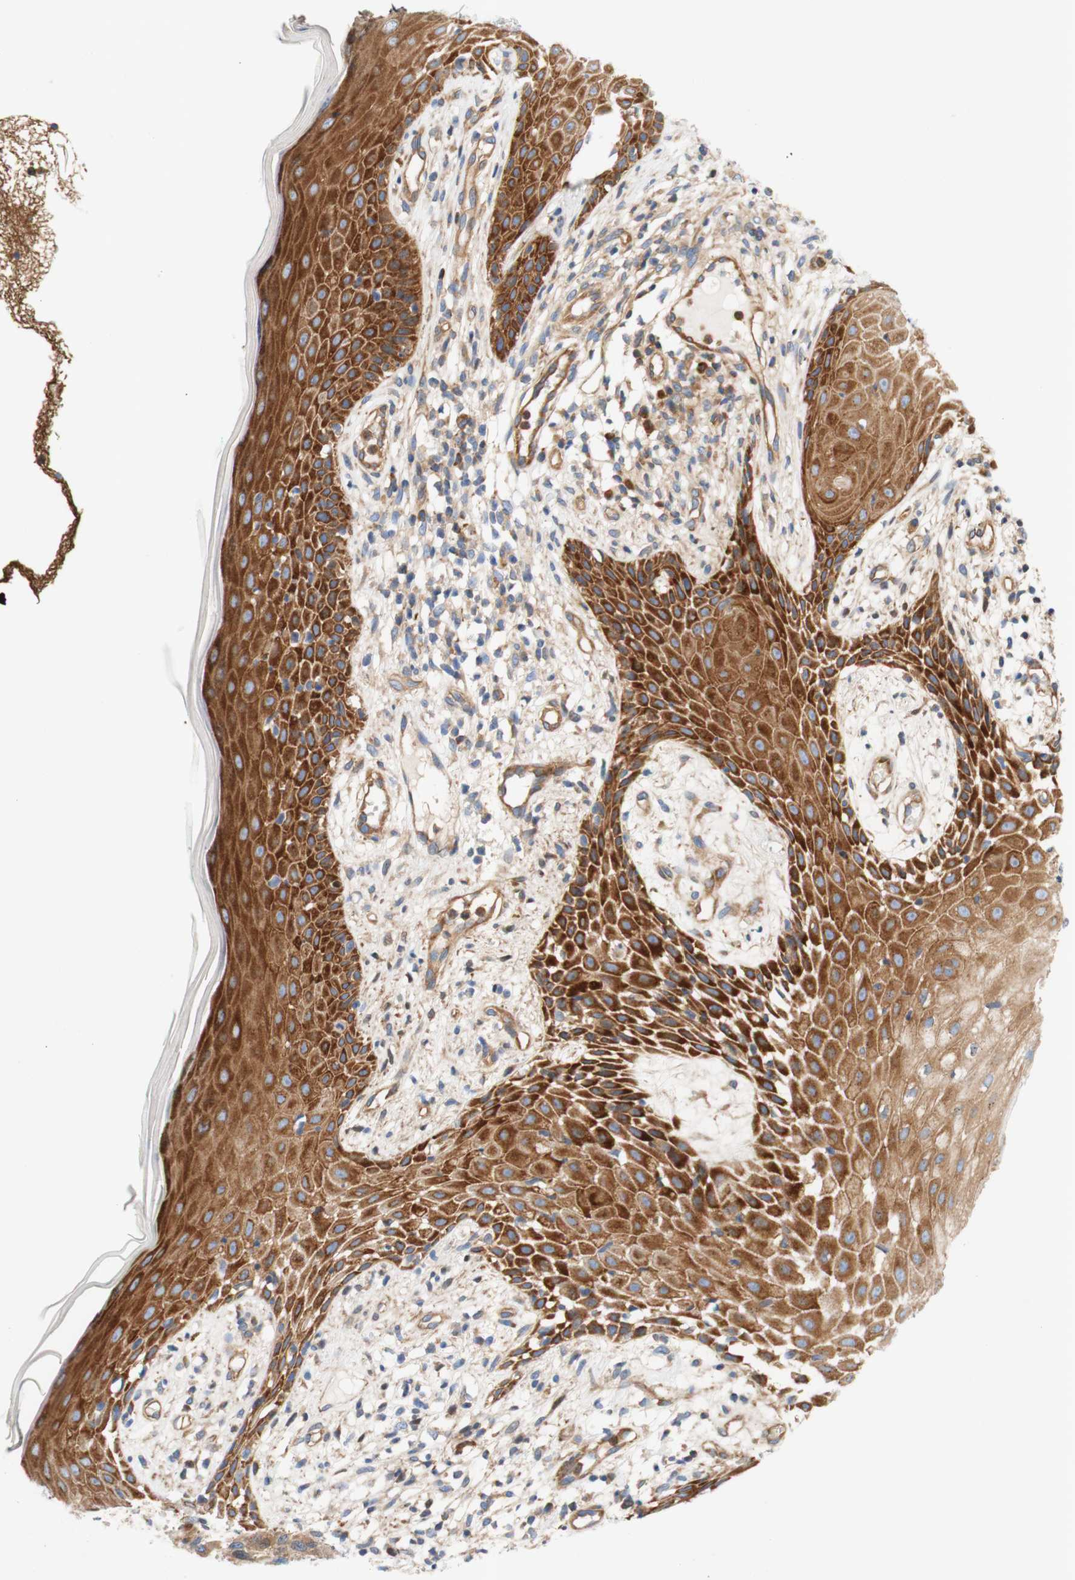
{"staining": {"intensity": "moderate", "quantity": ">75%", "location": "cytoplasmic/membranous"}, "tissue": "skin cancer", "cell_type": "Tumor cells", "image_type": "cancer", "snomed": [{"axis": "morphology", "description": "Basal cell carcinoma"}, {"axis": "topography", "description": "Skin"}], "caption": "Moderate cytoplasmic/membranous expression is appreciated in approximately >75% of tumor cells in basal cell carcinoma (skin).", "gene": "STOM", "patient": {"sex": "female", "age": 84}}